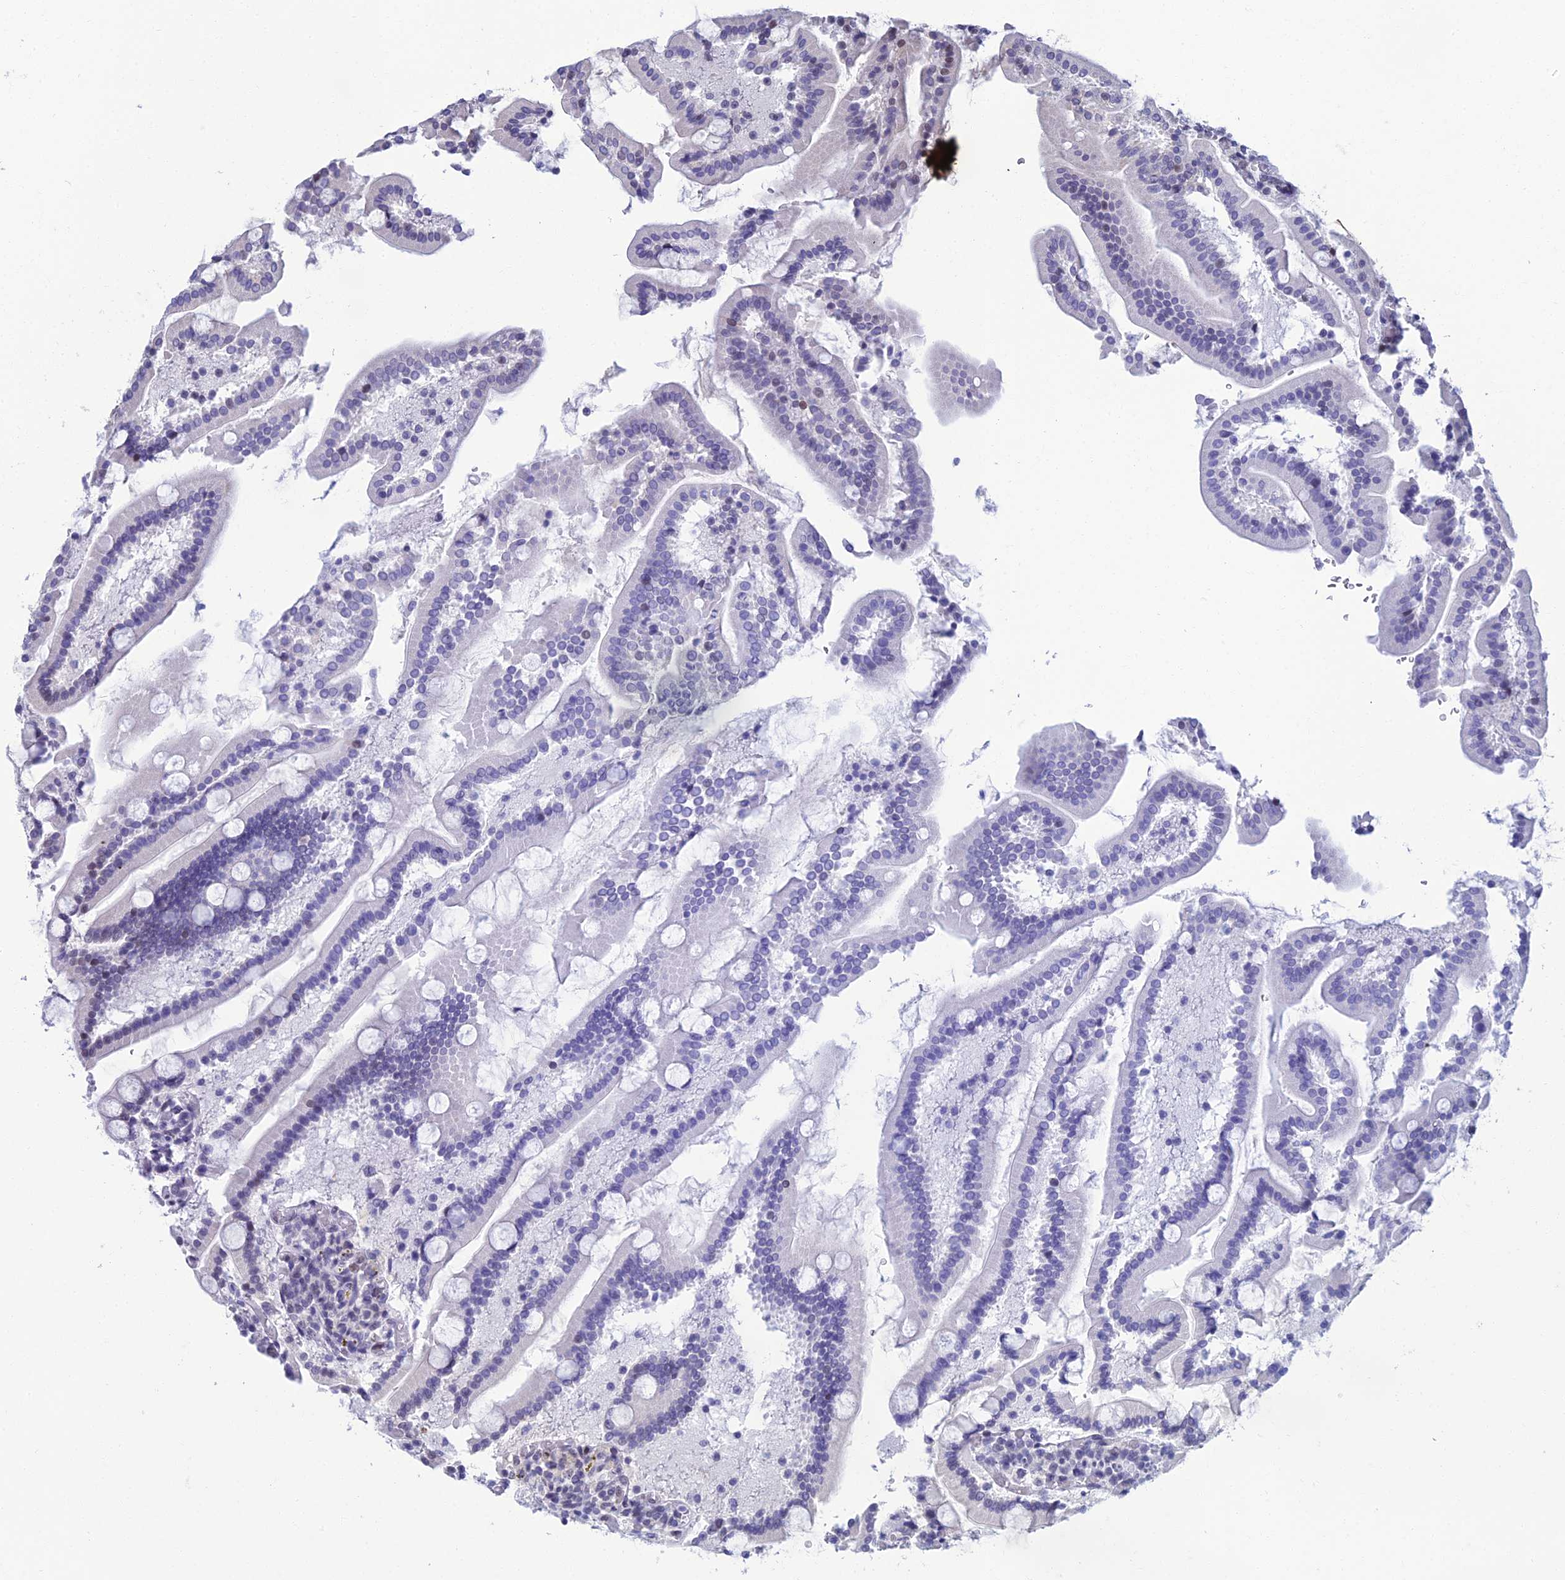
{"staining": {"intensity": "strong", "quantity": "<25%", "location": "nuclear"}, "tissue": "duodenum", "cell_type": "Glandular cells", "image_type": "normal", "snomed": [{"axis": "morphology", "description": "Normal tissue, NOS"}, {"axis": "topography", "description": "Duodenum"}], "caption": "Strong nuclear expression is seen in approximately <25% of glandular cells in unremarkable duodenum.", "gene": "TAF9B", "patient": {"sex": "male", "age": 55}}